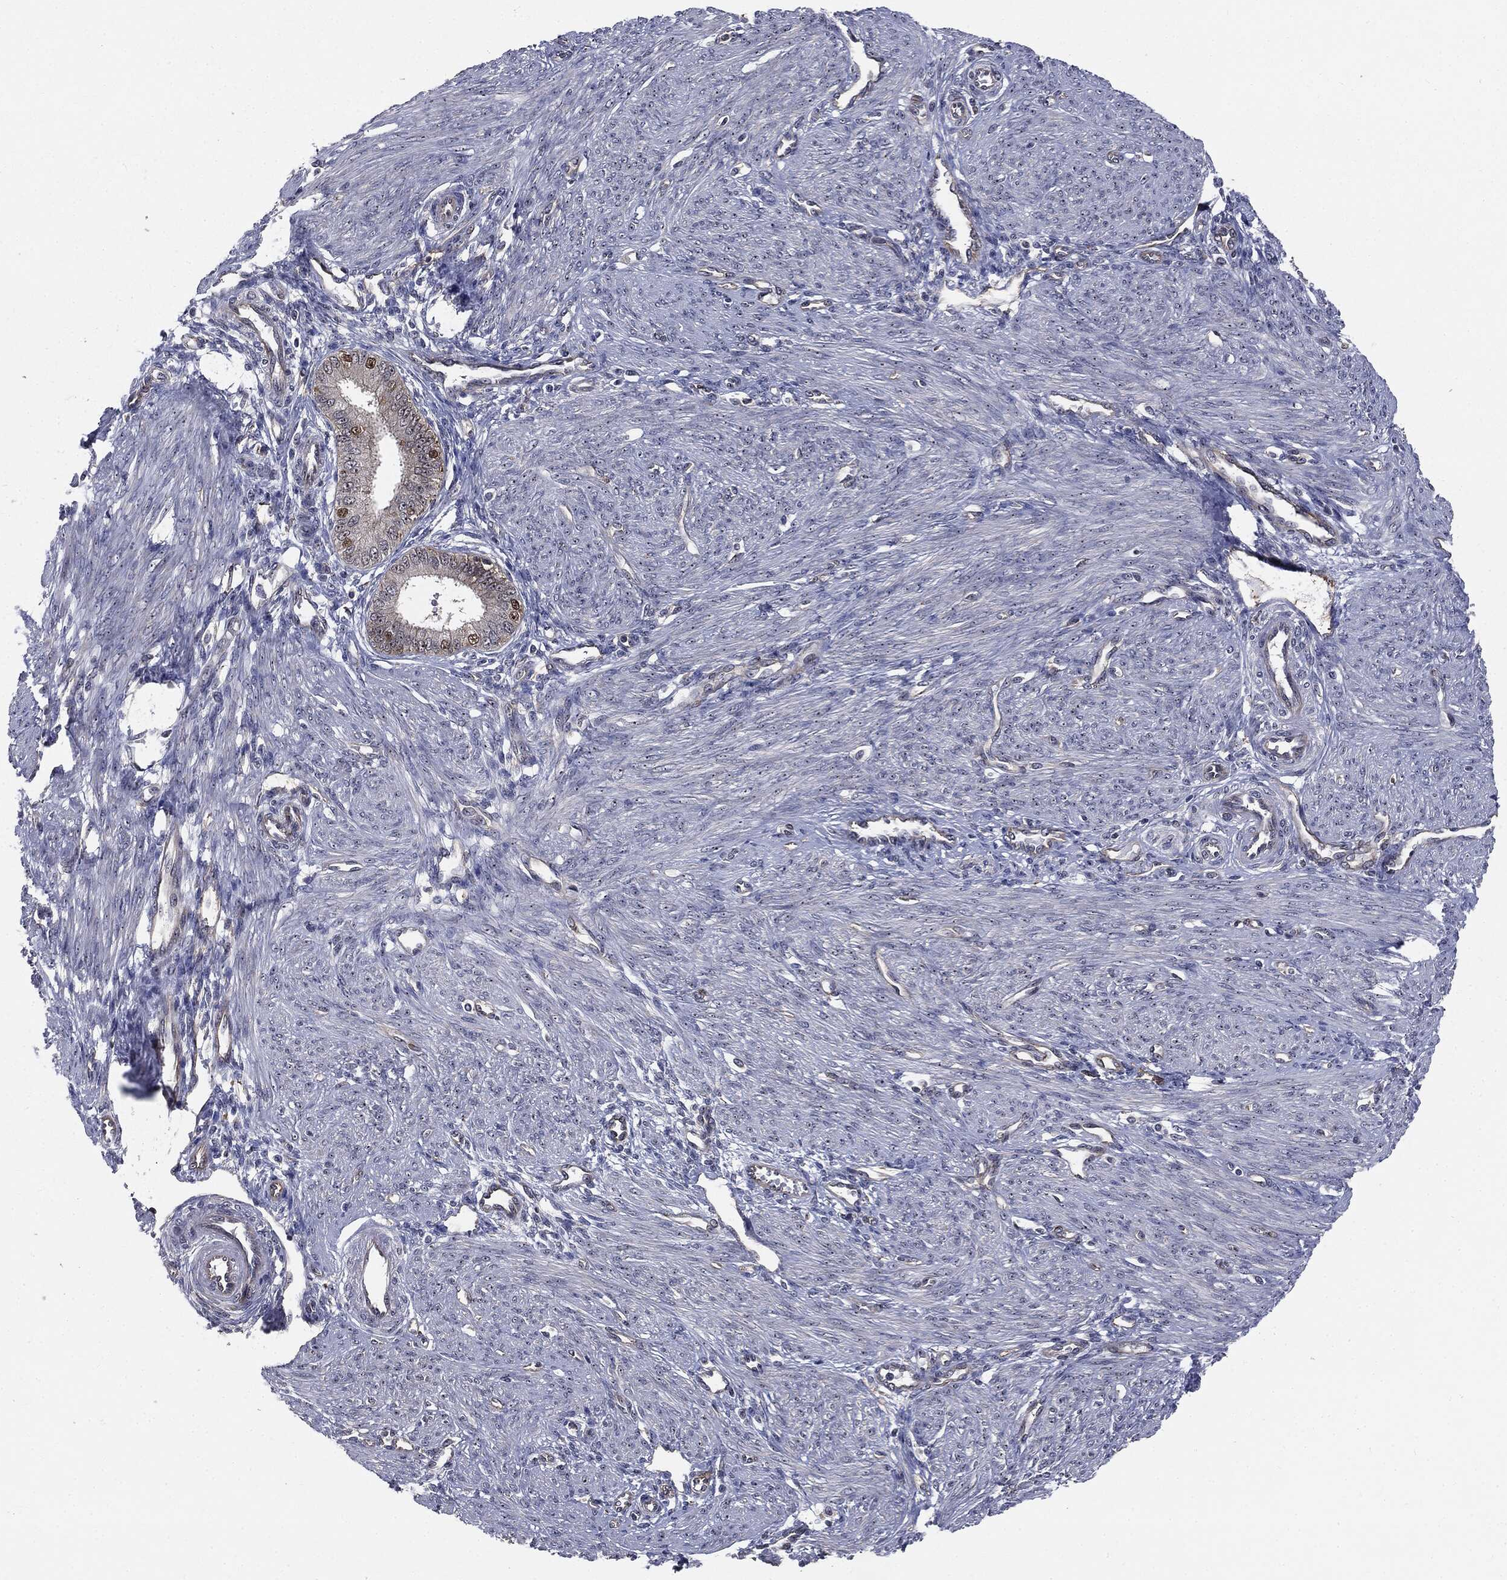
{"staining": {"intensity": "negative", "quantity": "none", "location": "none"}, "tissue": "endometrium", "cell_type": "Cells in endometrial stroma", "image_type": "normal", "snomed": [{"axis": "morphology", "description": "Normal tissue, NOS"}, {"axis": "topography", "description": "Endometrium"}], "caption": "Endometrium was stained to show a protein in brown. There is no significant expression in cells in endometrial stroma. (DAB (3,3'-diaminobenzidine) immunohistochemistry (IHC) visualized using brightfield microscopy, high magnification).", "gene": "TRMT1L", "patient": {"sex": "female", "age": 39}}